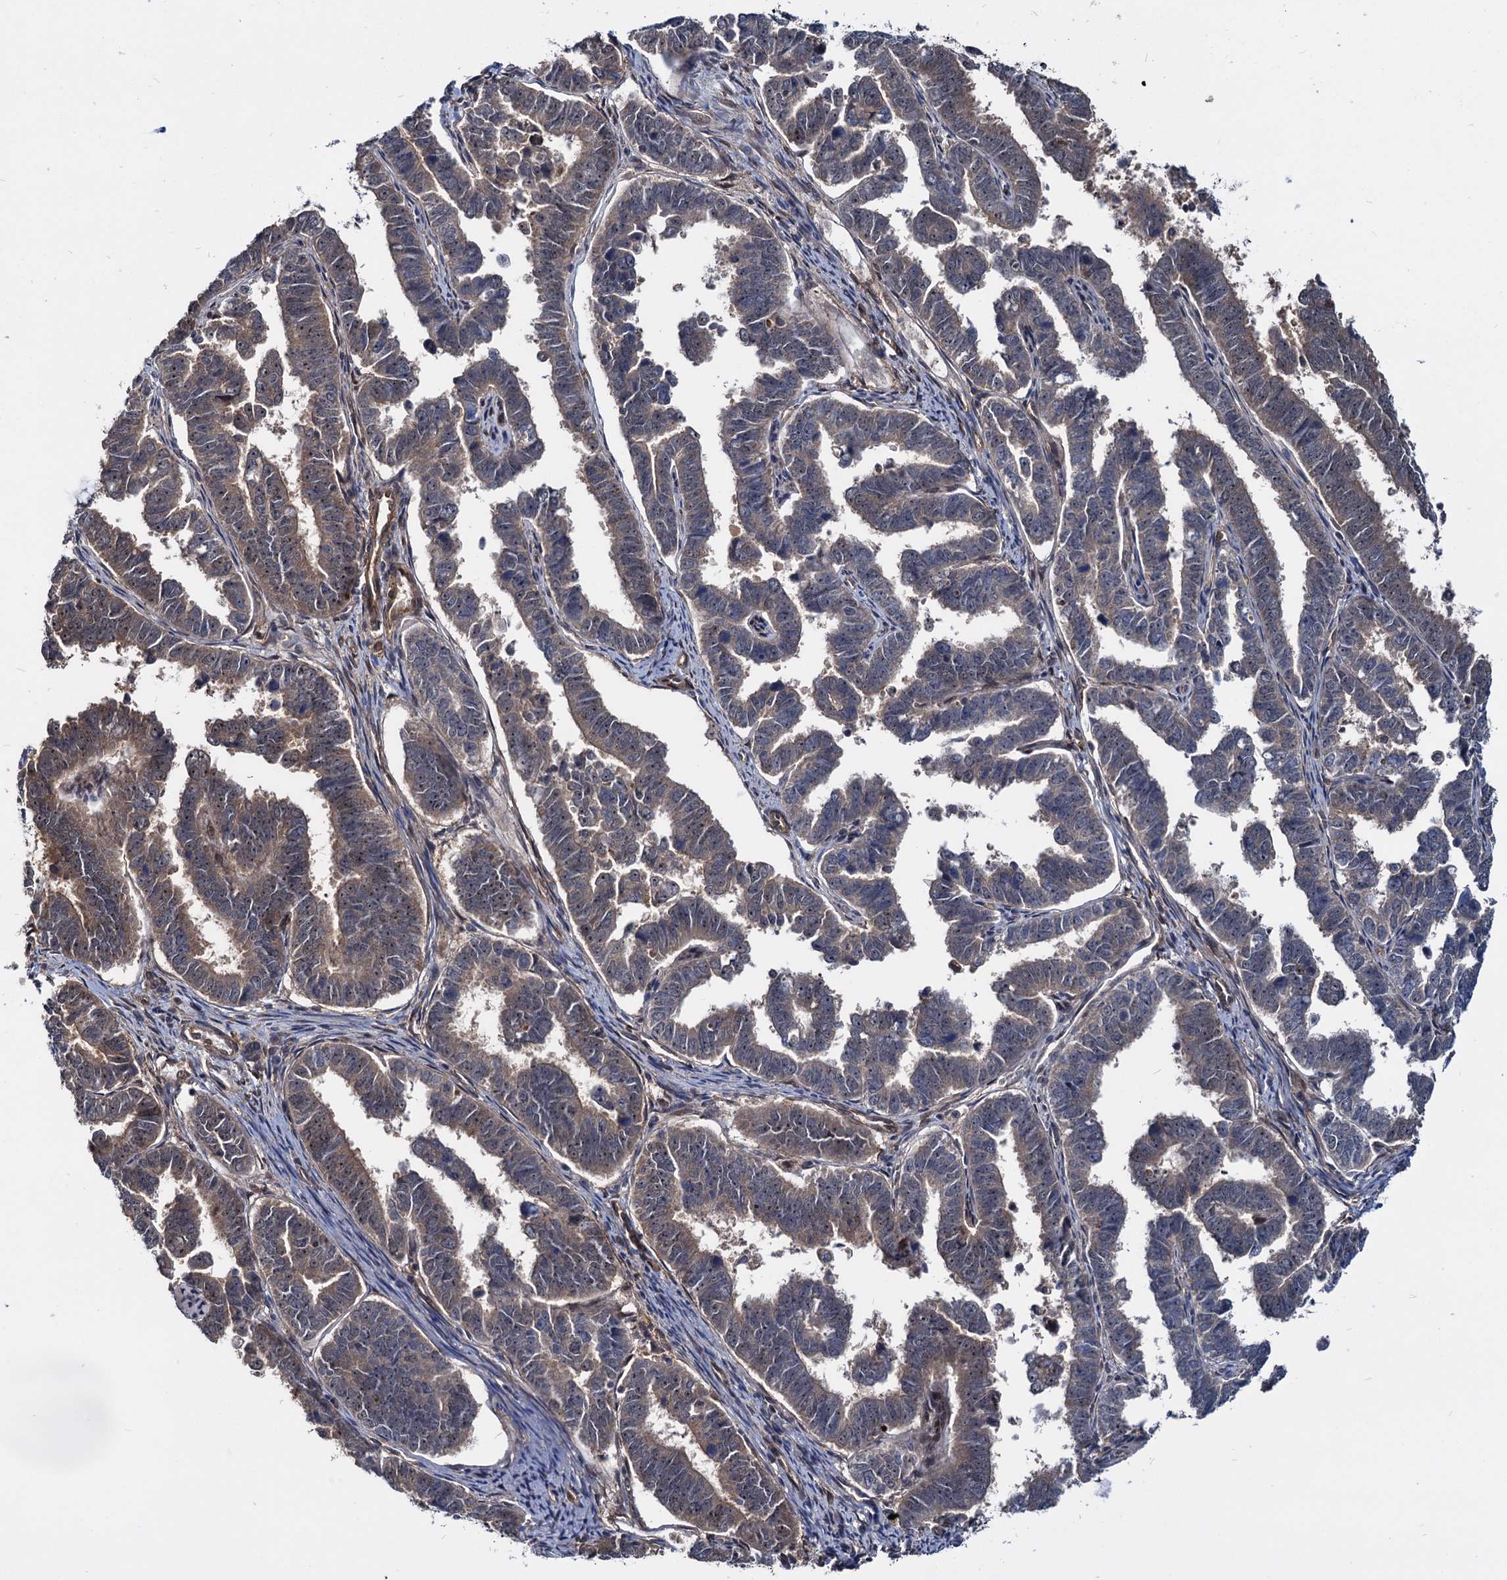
{"staining": {"intensity": "weak", "quantity": "25%-75%", "location": "cytoplasmic/membranous"}, "tissue": "endometrial cancer", "cell_type": "Tumor cells", "image_type": "cancer", "snomed": [{"axis": "morphology", "description": "Adenocarcinoma, NOS"}, {"axis": "topography", "description": "Endometrium"}], "caption": "Tumor cells show weak cytoplasmic/membranous positivity in about 25%-75% of cells in endometrial adenocarcinoma.", "gene": "UBLCP1", "patient": {"sex": "female", "age": 75}}